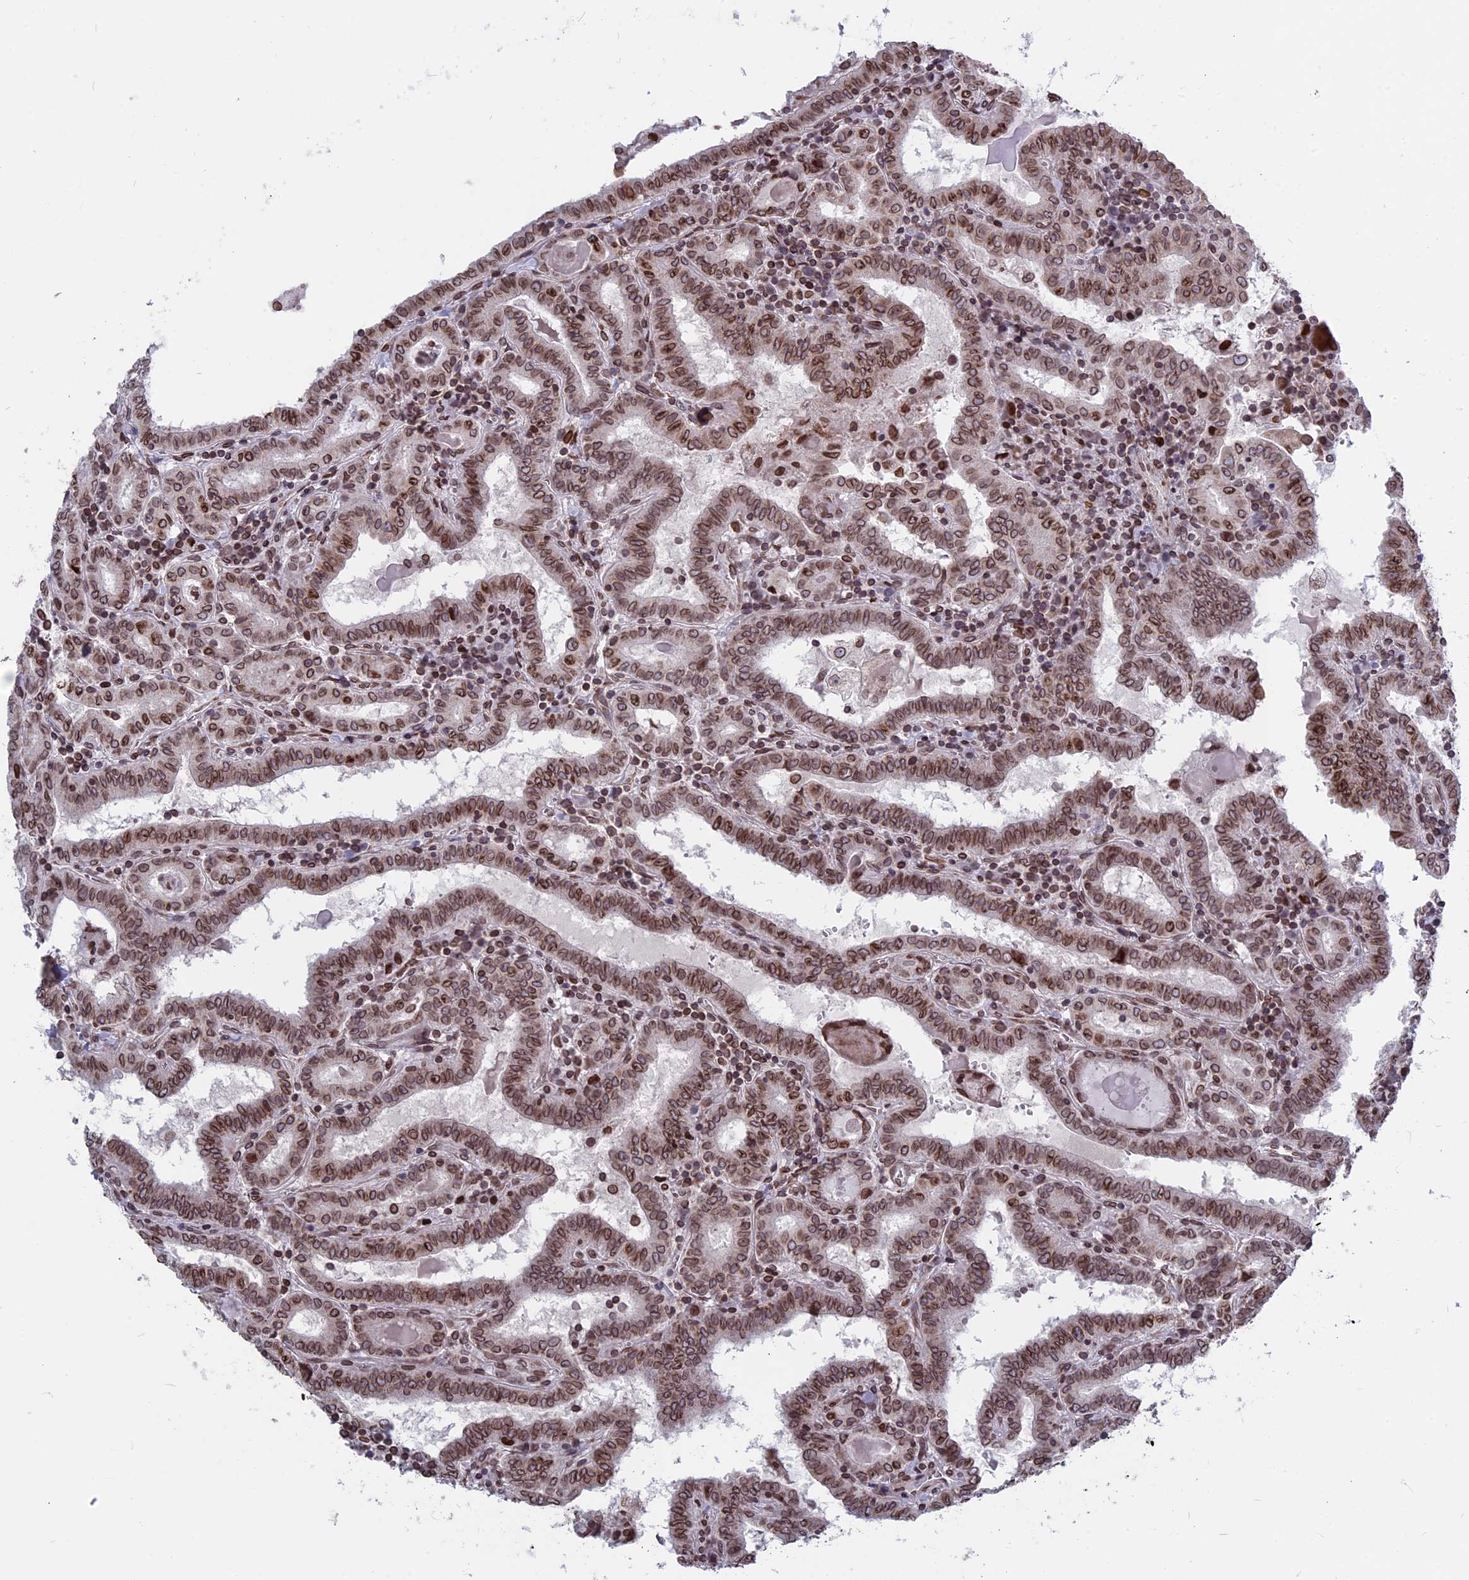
{"staining": {"intensity": "moderate", "quantity": ">75%", "location": "cytoplasmic/membranous,nuclear"}, "tissue": "thyroid cancer", "cell_type": "Tumor cells", "image_type": "cancer", "snomed": [{"axis": "morphology", "description": "Papillary adenocarcinoma, NOS"}, {"axis": "topography", "description": "Thyroid gland"}], "caption": "Papillary adenocarcinoma (thyroid) was stained to show a protein in brown. There is medium levels of moderate cytoplasmic/membranous and nuclear staining in about >75% of tumor cells. The protein of interest is shown in brown color, while the nuclei are stained blue.", "gene": "PTCHD4", "patient": {"sex": "female", "age": 72}}